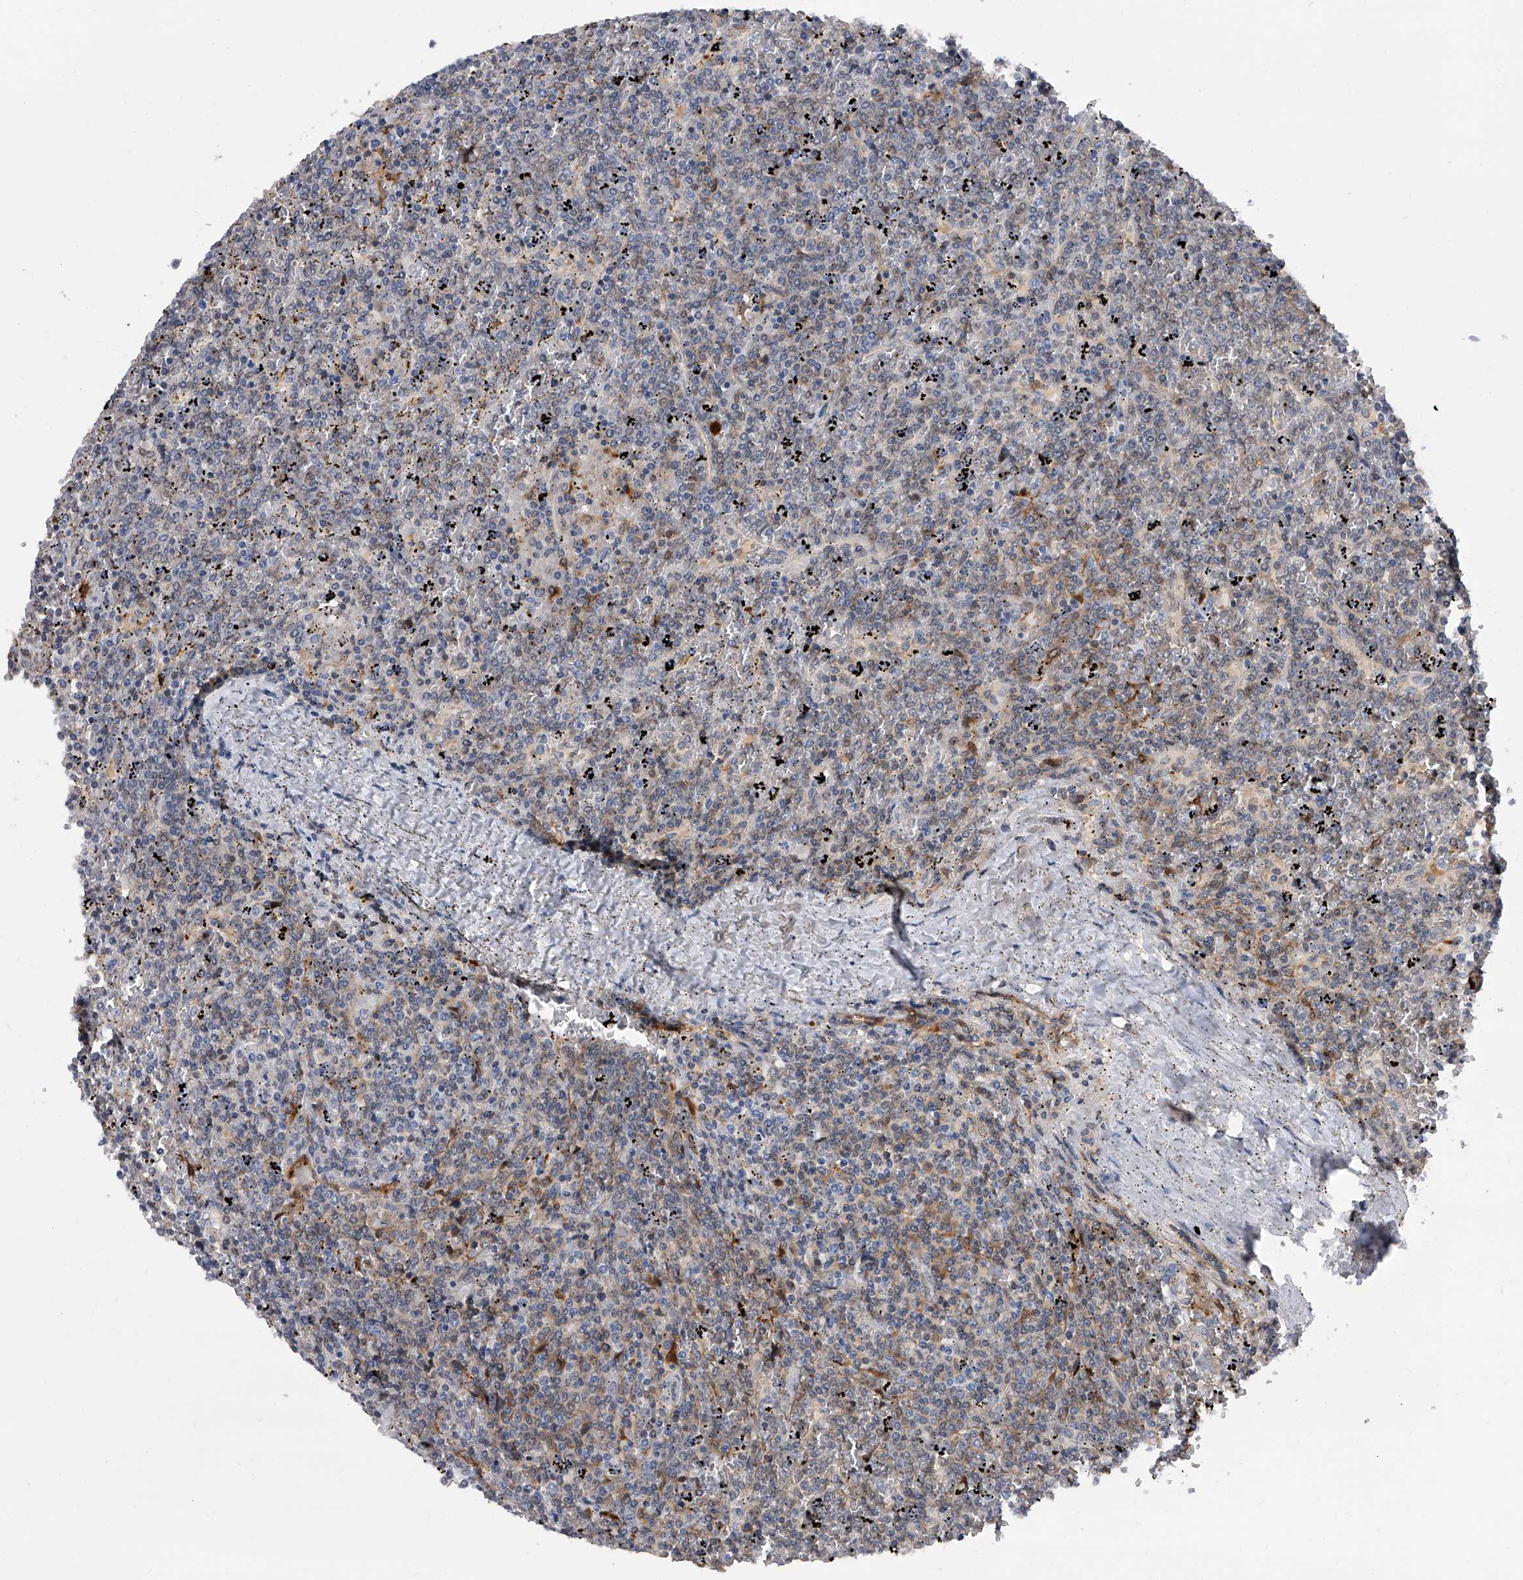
{"staining": {"intensity": "weak", "quantity": "<25%", "location": "cytoplasmic/membranous"}, "tissue": "lymphoma", "cell_type": "Tumor cells", "image_type": "cancer", "snomed": [{"axis": "morphology", "description": "Malignant lymphoma, non-Hodgkin's type, Low grade"}, {"axis": "topography", "description": "Spleen"}], "caption": "This is an immunohistochemistry (IHC) histopathology image of human malignant lymphoma, non-Hodgkin's type (low-grade). There is no staining in tumor cells.", "gene": "SERPINB9", "patient": {"sex": "female", "age": 19}}